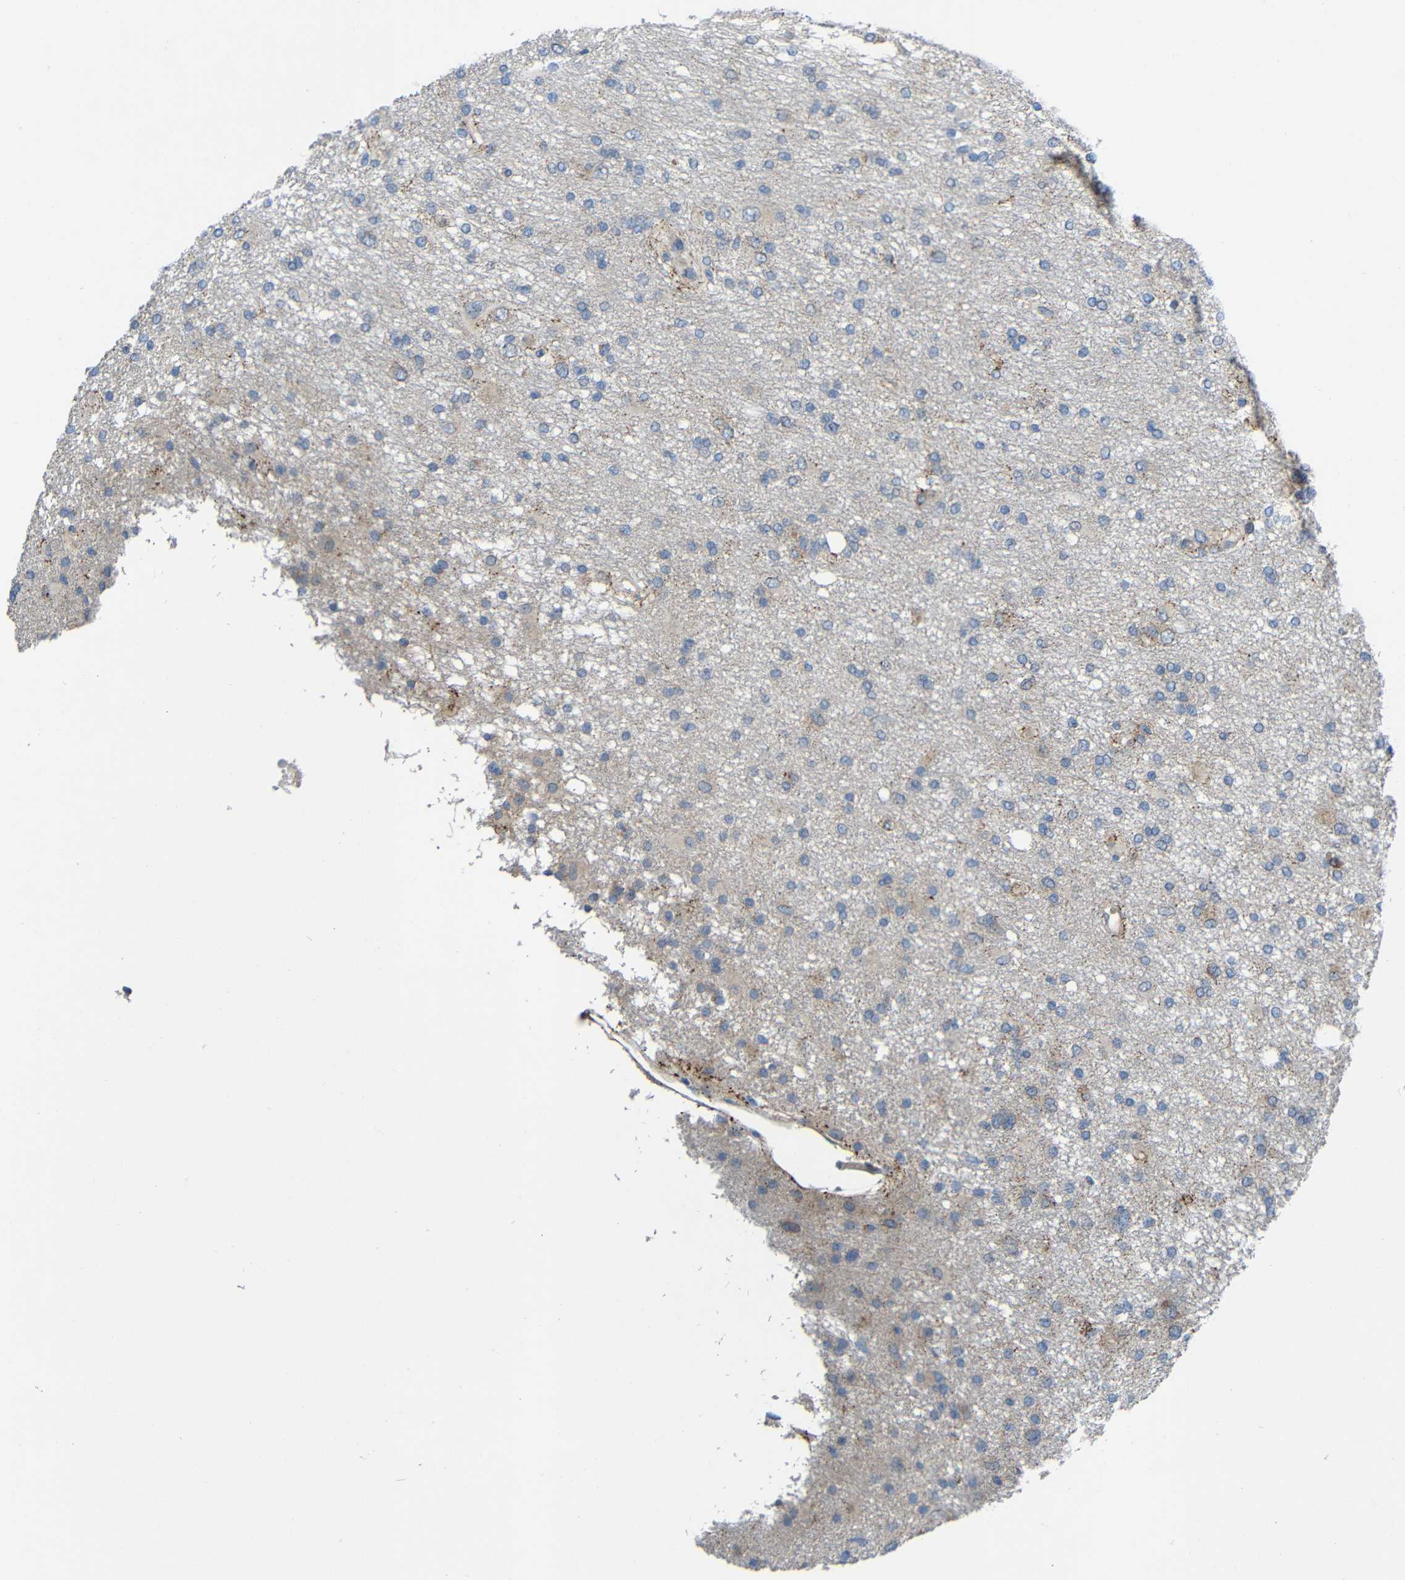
{"staining": {"intensity": "negative", "quantity": "none", "location": "none"}, "tissue": "glioma", "cell_type": "Tumor cells", "image_type": "cancer", "snomed": [{"axis": "morphology", "description": "Glioma, malignant, High grade"}, {"axis": "topography", "description": "Brain"}], "caption": "A high-resolution photomicrograph shows immunohistochemistry (IHC) staining of high-grade glioma (malignant), which shows no significant expression in tumor cells.", "gene": "TMEM25", "patient": {"sex": "female", "age": 59}}